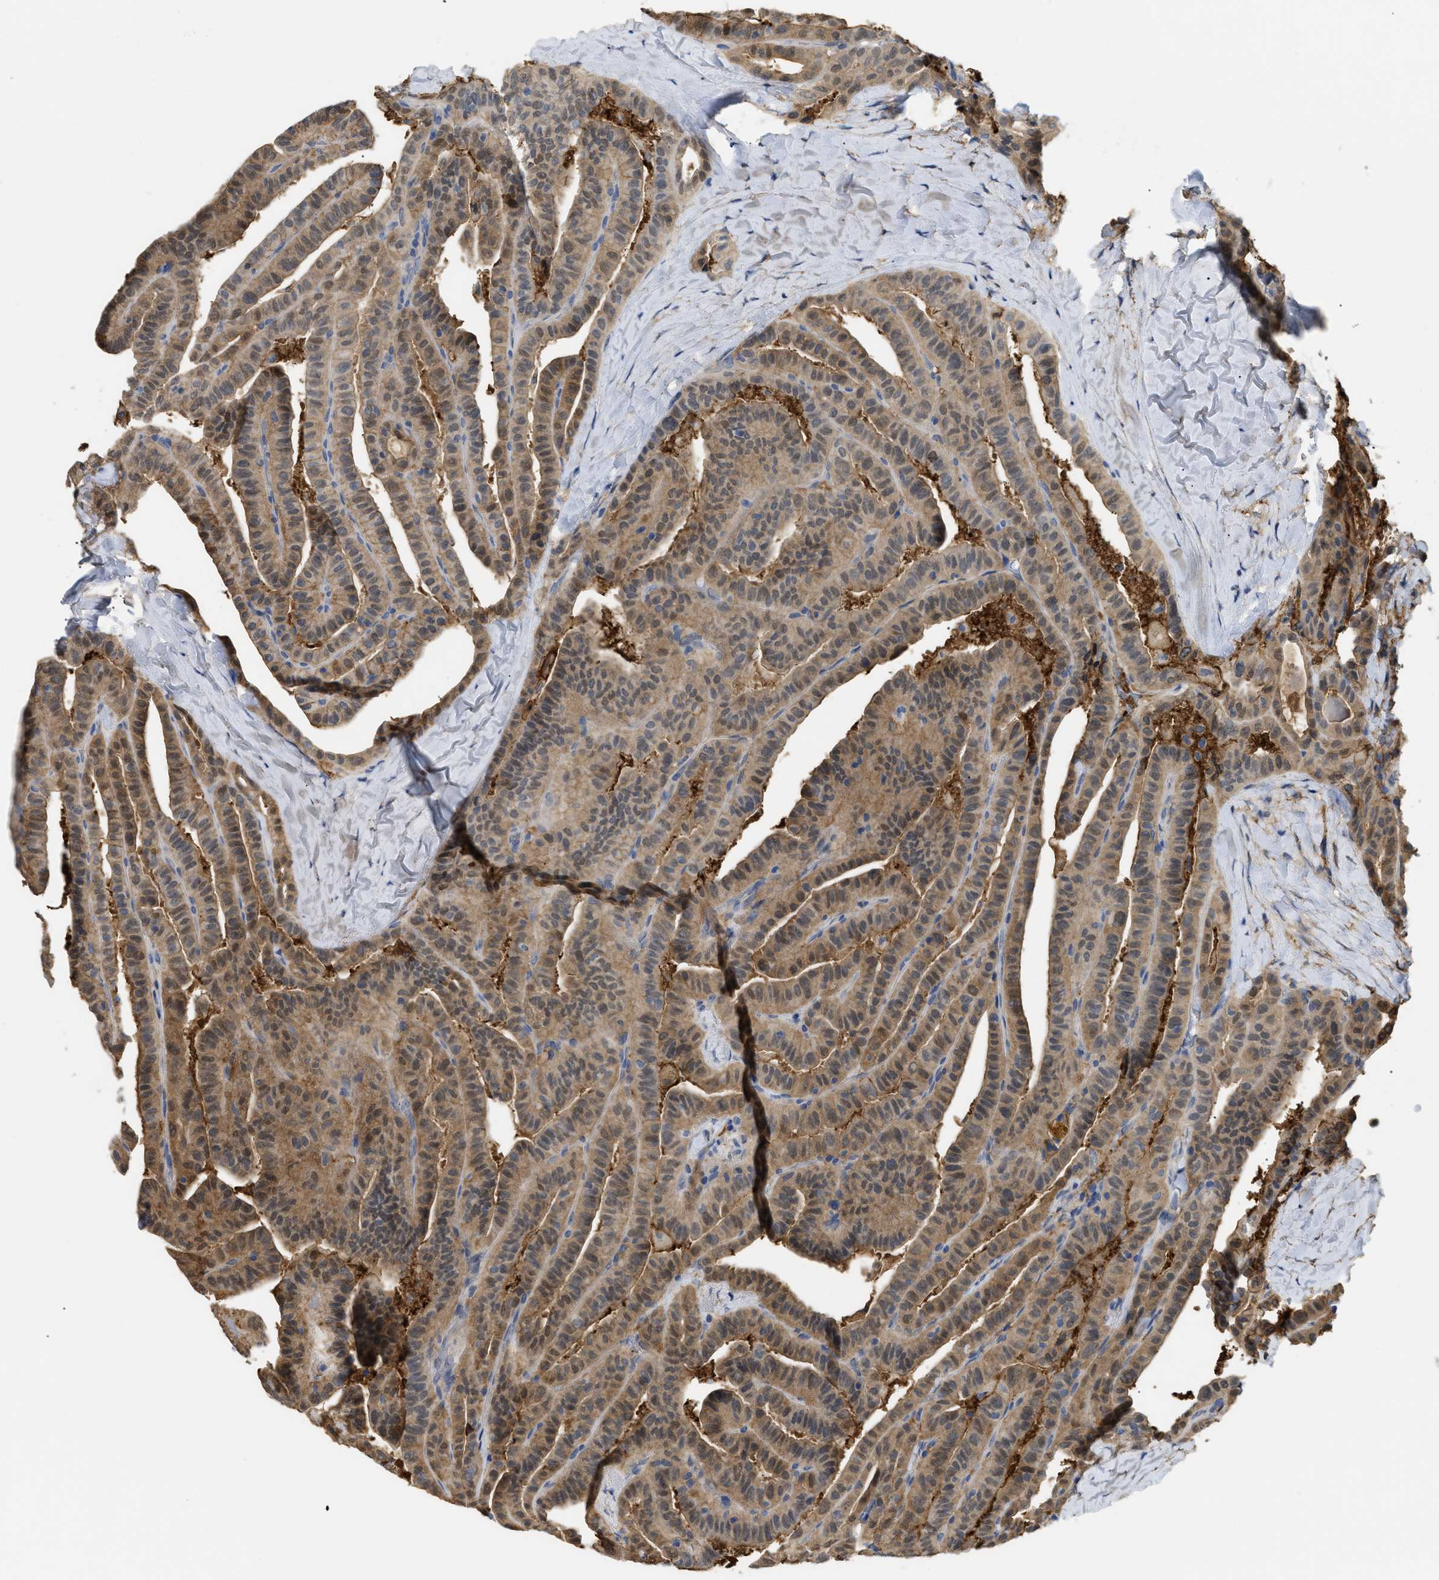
{"staining": {"intensity": "moderate", "quantity": ">75%", "location": "cytoplasmic/membranous,nuclear"}, "tissue": "thyroid cancer", "cell_type": "Tumor cells", "image_type": "cancer", "snomed": [{"axis": "morphology", "description": "Papillary adenocarcinoma, NOS"}, {"axis": "topography", "description": "Thyroid gland"}], "caption": "IHC photomicrograph of neoplastic tissue: human thyroid cancer stained using immunohistochemistry (IHC) demonstrates medium levels of moderate protein expression localized specifically in the cytoplasmic/membranous and nuclear of tumor cells, appearing as a cytoplasmic/membranous and nuclear brown color.", "gene": "ANXA4", "patient": {"sex": "male", "age": 77}}